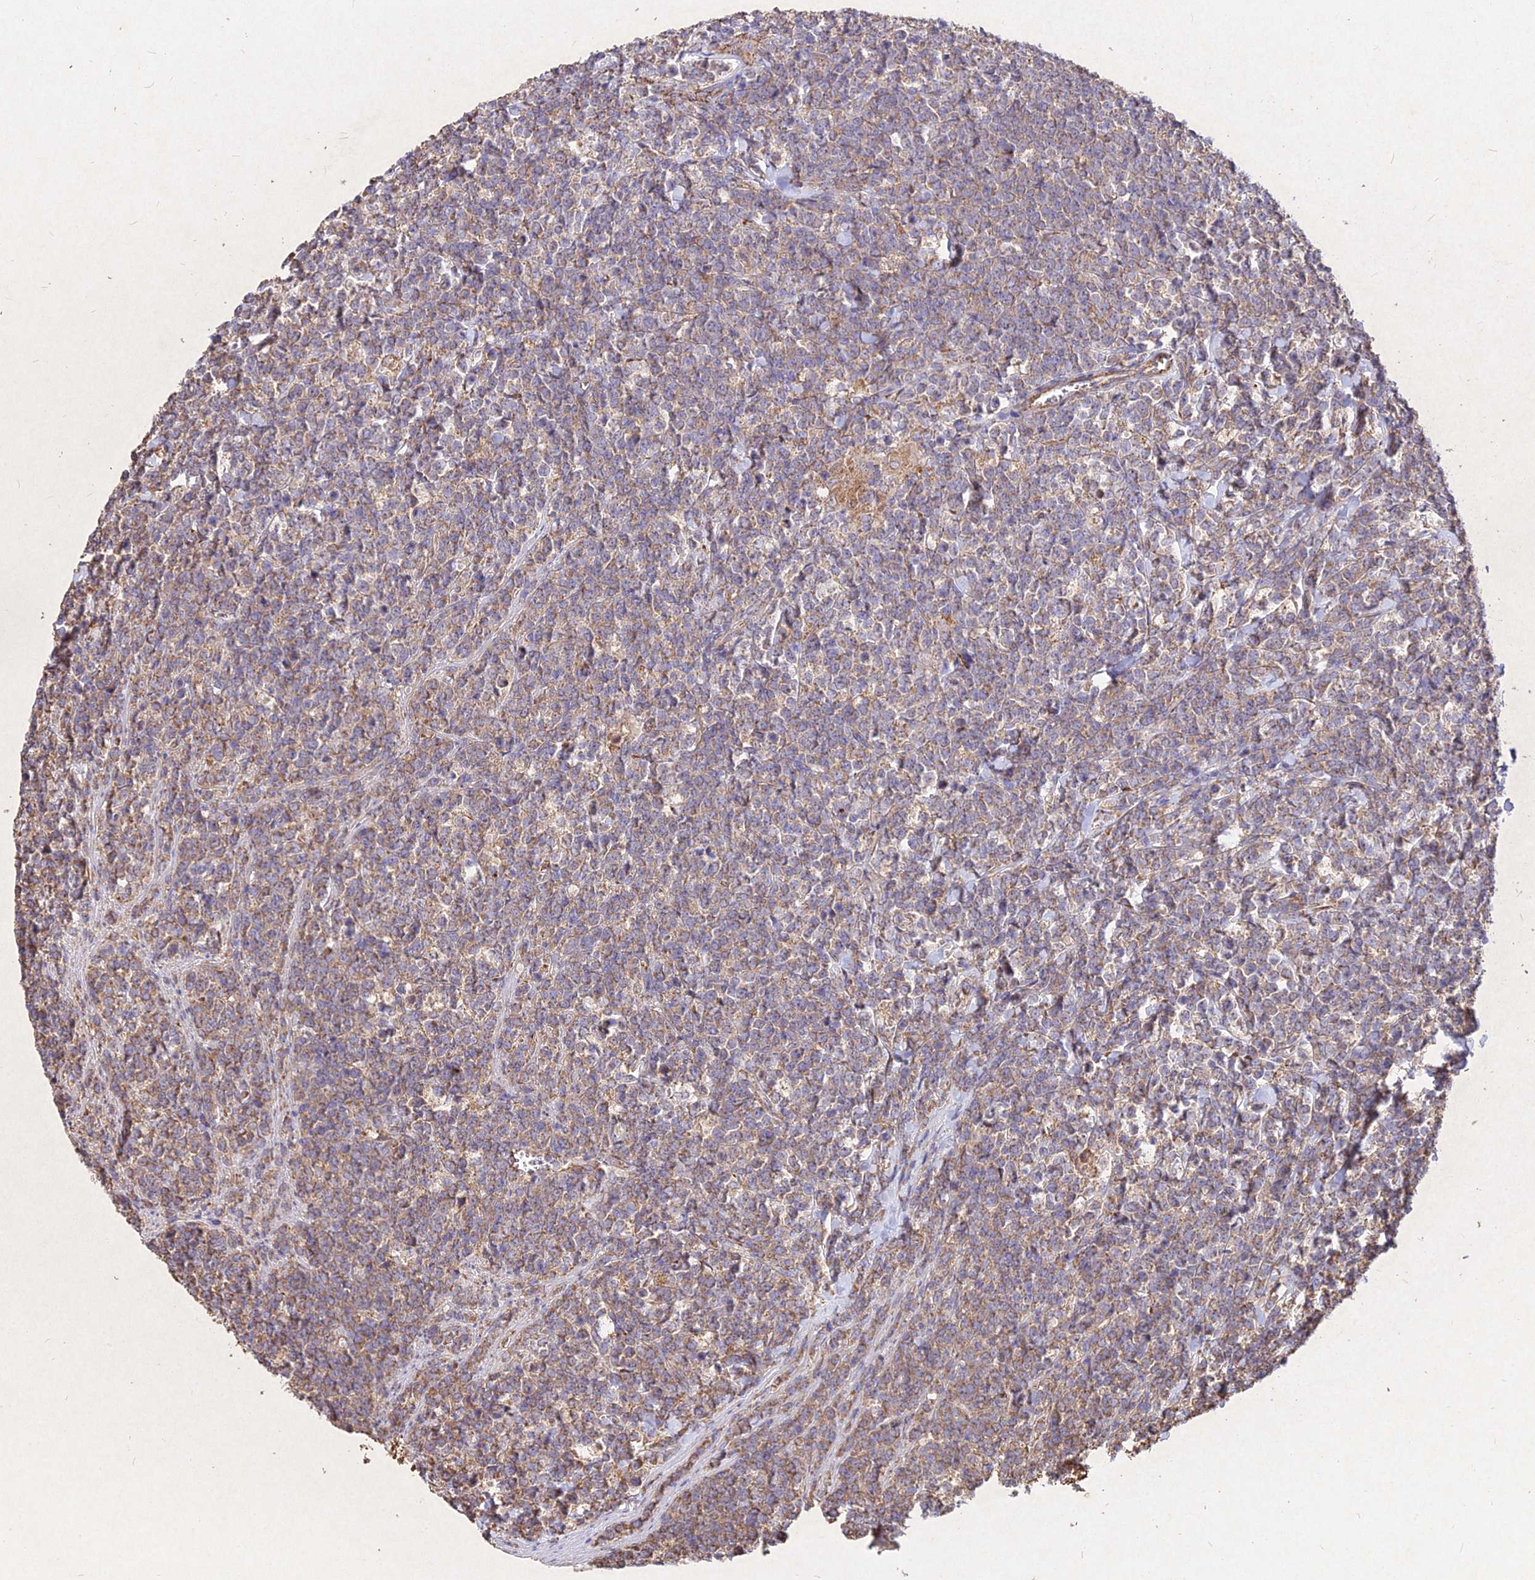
{"staining": {"intensity": "weak", "quantity": "25%-75%", "location": "cytoplasmic/membranous"}, "tissue": "lymphoma", "cell_type": "Tumor cells", "image_type": "cancer", "snomed": [{"axis": "morphology", "description": "Malignant lymphoma, non-Hodgkin's type, High grade"}, {"axis": "topography", "description": "Small intestine"}], "caption": "Protein analysis of lymphoma tissue shows weak cytoplasmic/membranous expression in about 25%-75% of tumor cells.", "gene": "SKA1", "patient": {"sex": "male", "age": 8}}